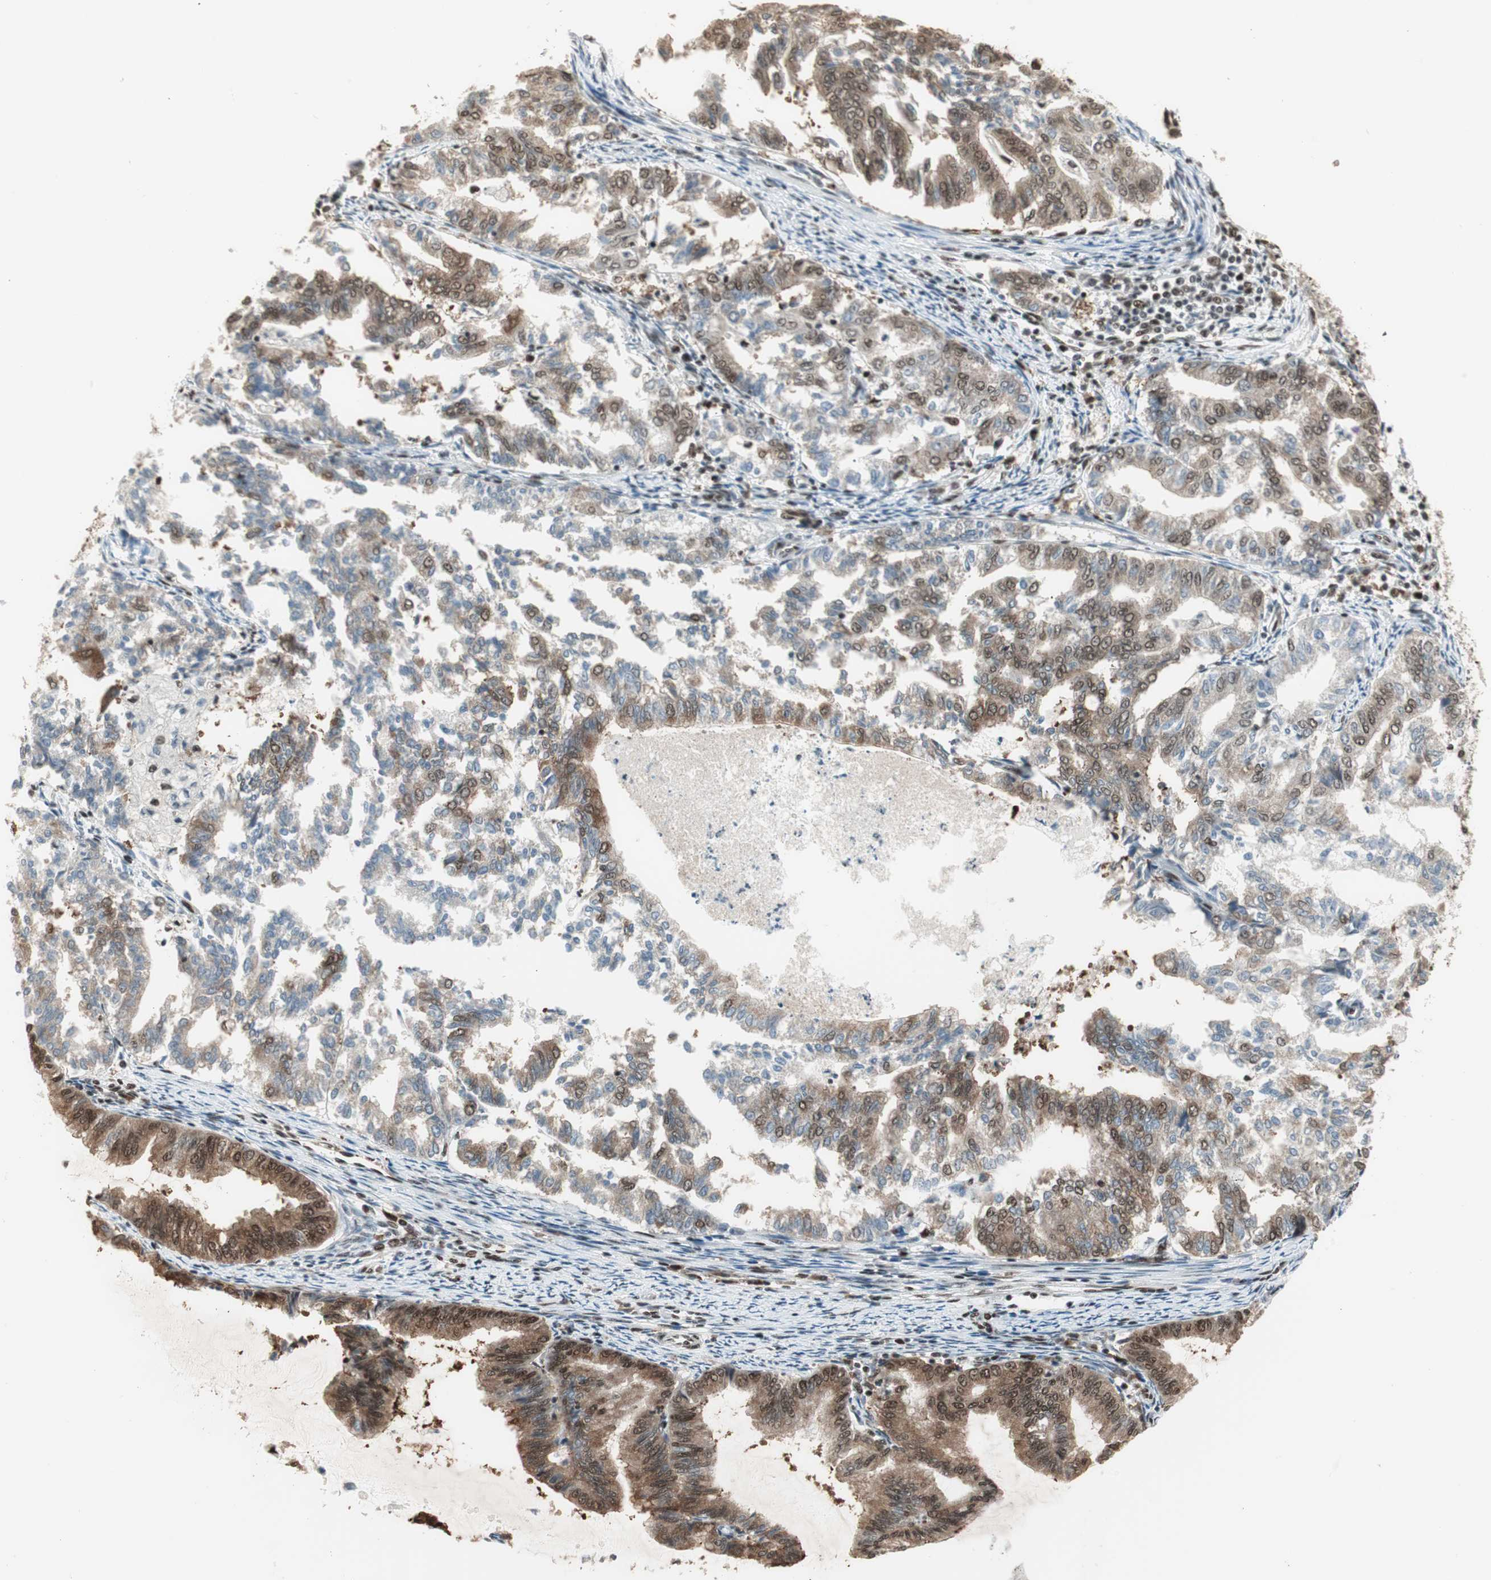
{"staining": {"intensity": "moderate", "quantity": "25%-75%", "location": "cytoplasmic/membranous,nuclear"}, "tissue": "endometrial cancer", "cell_type": "Tumor cells", "image_type": "cancer", "snomed": [{"axis": "morphology", "description": "Adenocarcinoma, NOS"}, {"axis": "topography", "description": "Endometrium"}], "caption": "Tumor cells exhibit medium levels of moderate cytoplasmic/membranous and nuclear staining in approximately 25%-75% of cells in human endometrial cancer.", "gene": "SMARCE1", "patient": {"sex": "female", "age": 79}}